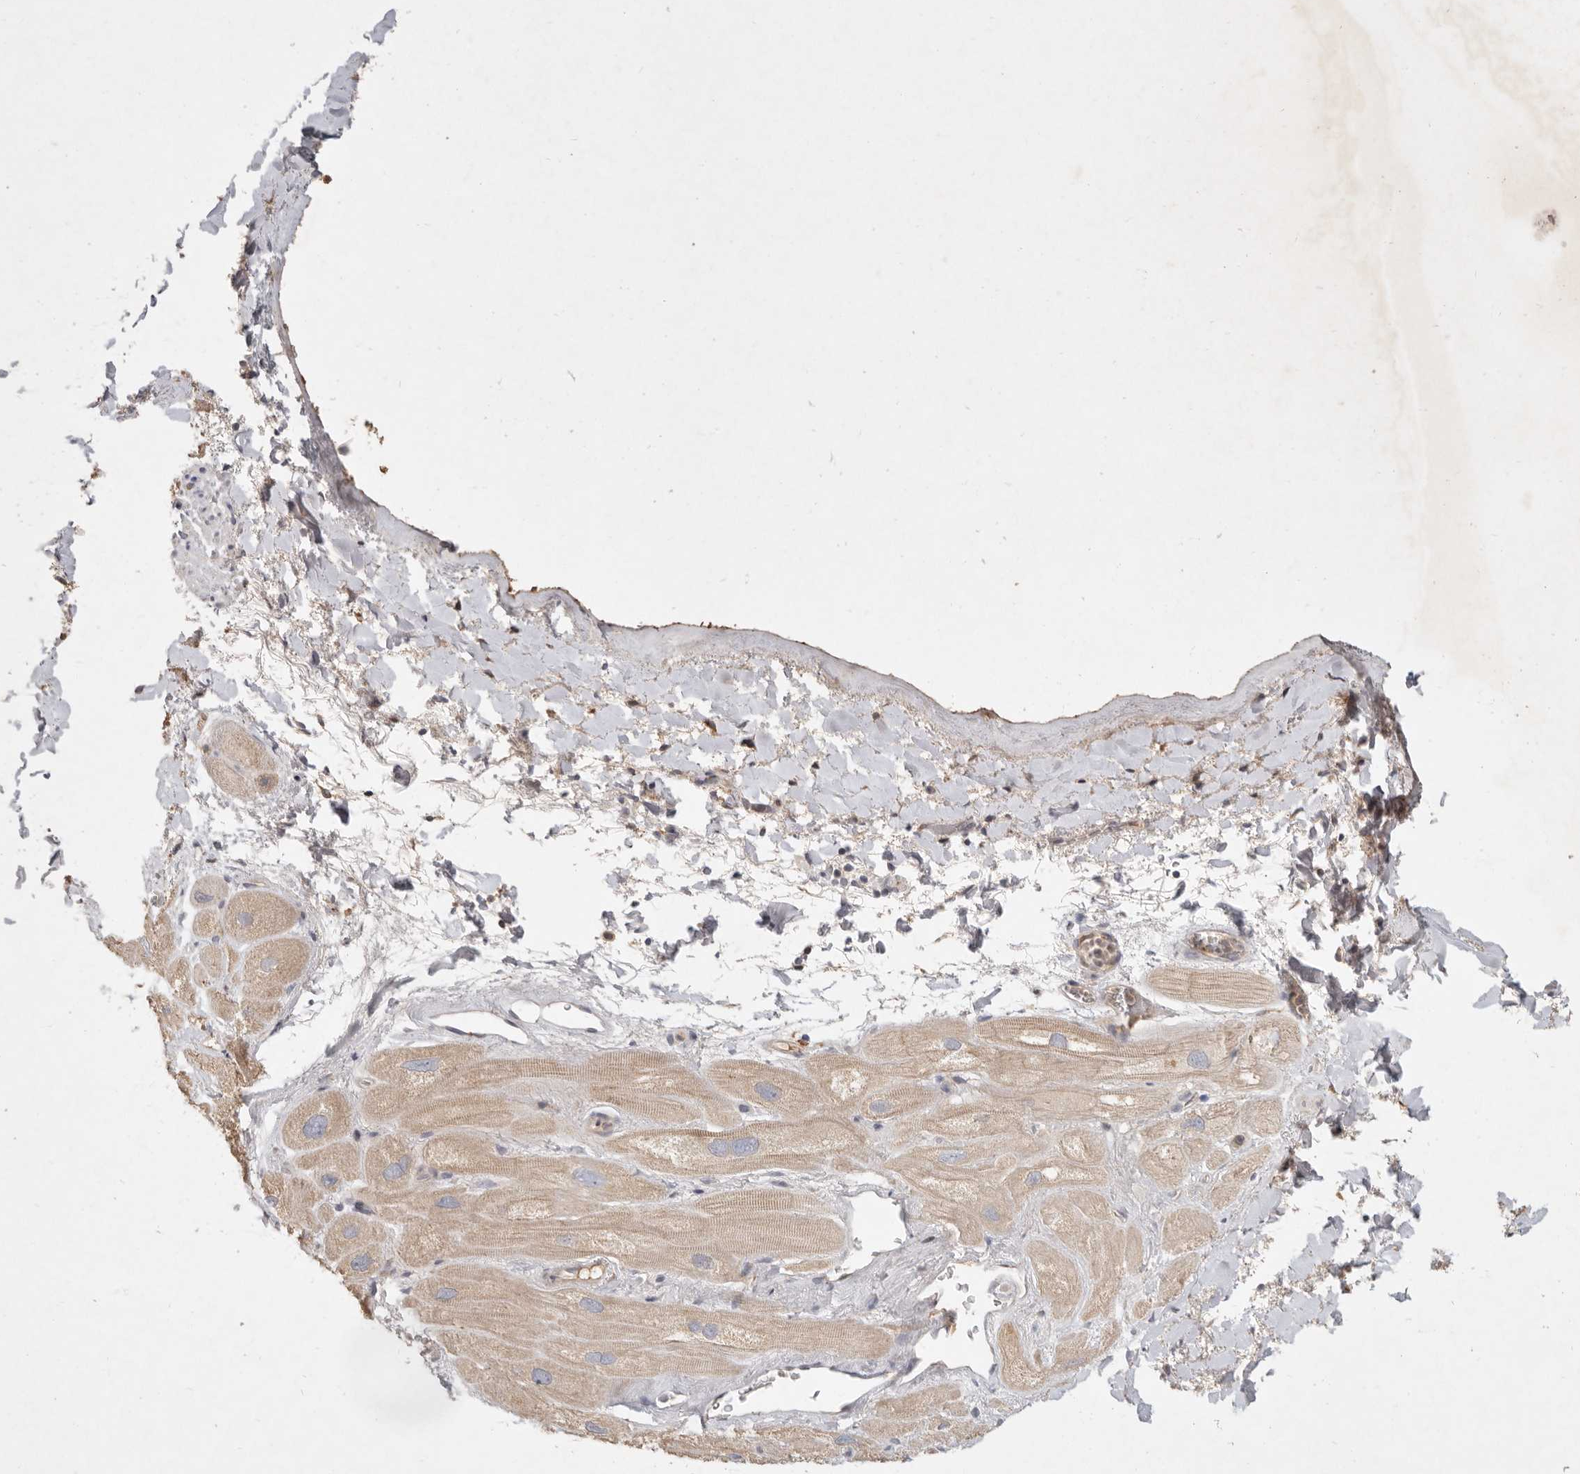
{"staining": {"intensity": "weak", "quantity": "25%-75%", "location": "cytoplasmic/membranous"}, "tissue": "heart muscle", "cell_type": "Cardiomyocytes", "image_type": "normal", "snomed": [{"axis": "morphology", "description": "Normal tissue, NOS"}, {"axis": "topography", "description": "Heart"}], "caption": "High-power microscopy captured an immunohistochemistry (IHC) photomicrograph of normal heart muscle, revealing weak cytoplasmic/membranous expression in approximately 25%-75% of cardiomyocytes. (DAB IHC, brown staining for protein, blue staining for nuclei).", "gene": "ARHGEF10L", "patient": {"sex": "male", "age": 49}}